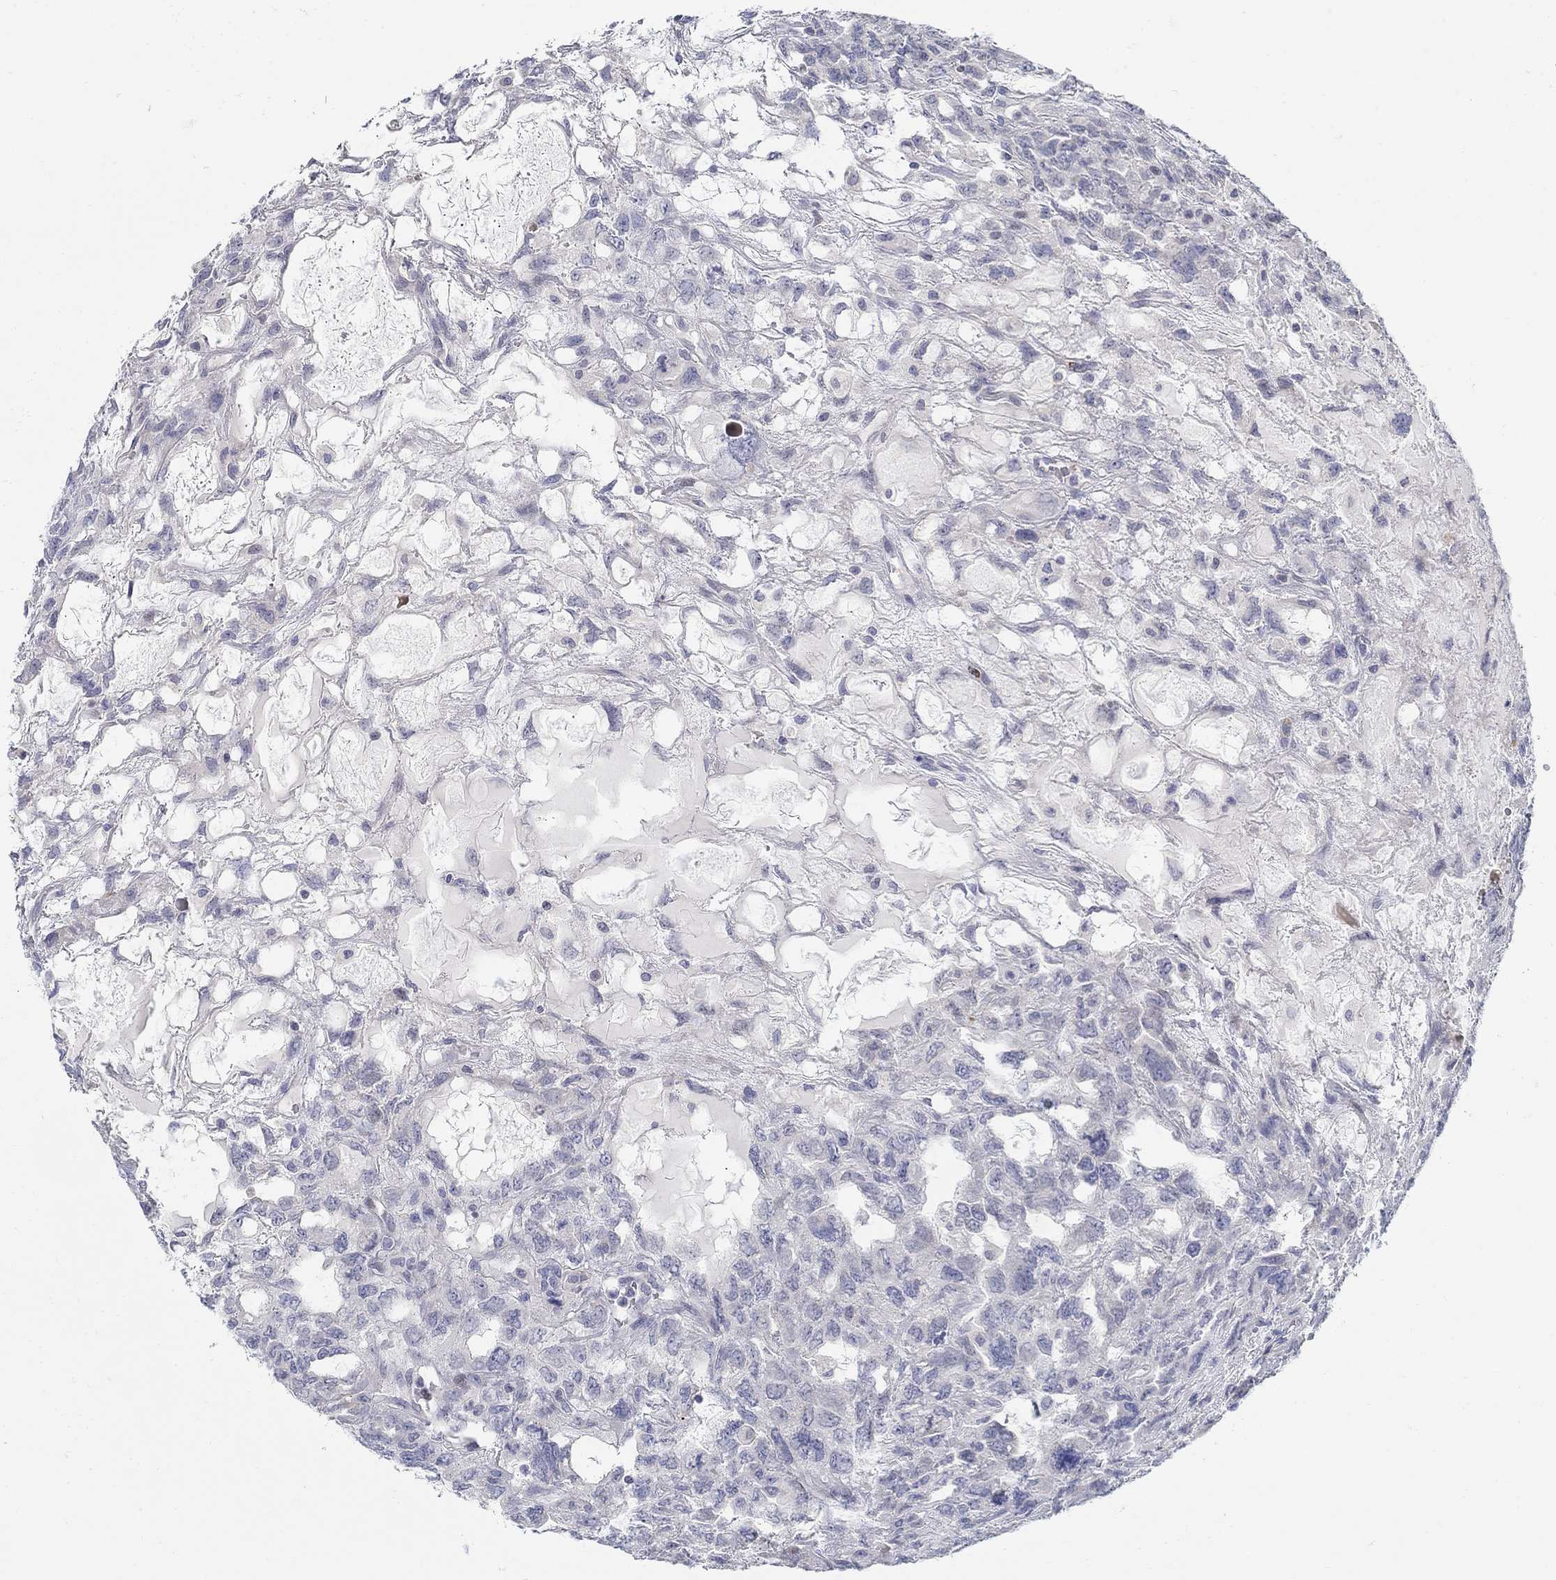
{"staining": {"intensity": "negative", "quantity": "none", "location": "none"}, "tissue": "testis cancer", "cell_type": "Tumor cells", "image_type": "cancer", "snomed": [{"axis": "morphology", "description": "Seminoma, NOS"}, {"axis": "topography", "description": "Testis"}], "caption": "Tumor cells are negative for brown protein staining in seminoma (testis).", "gene": "ANO7", "patient": {"sex": "male", "age": 52}}